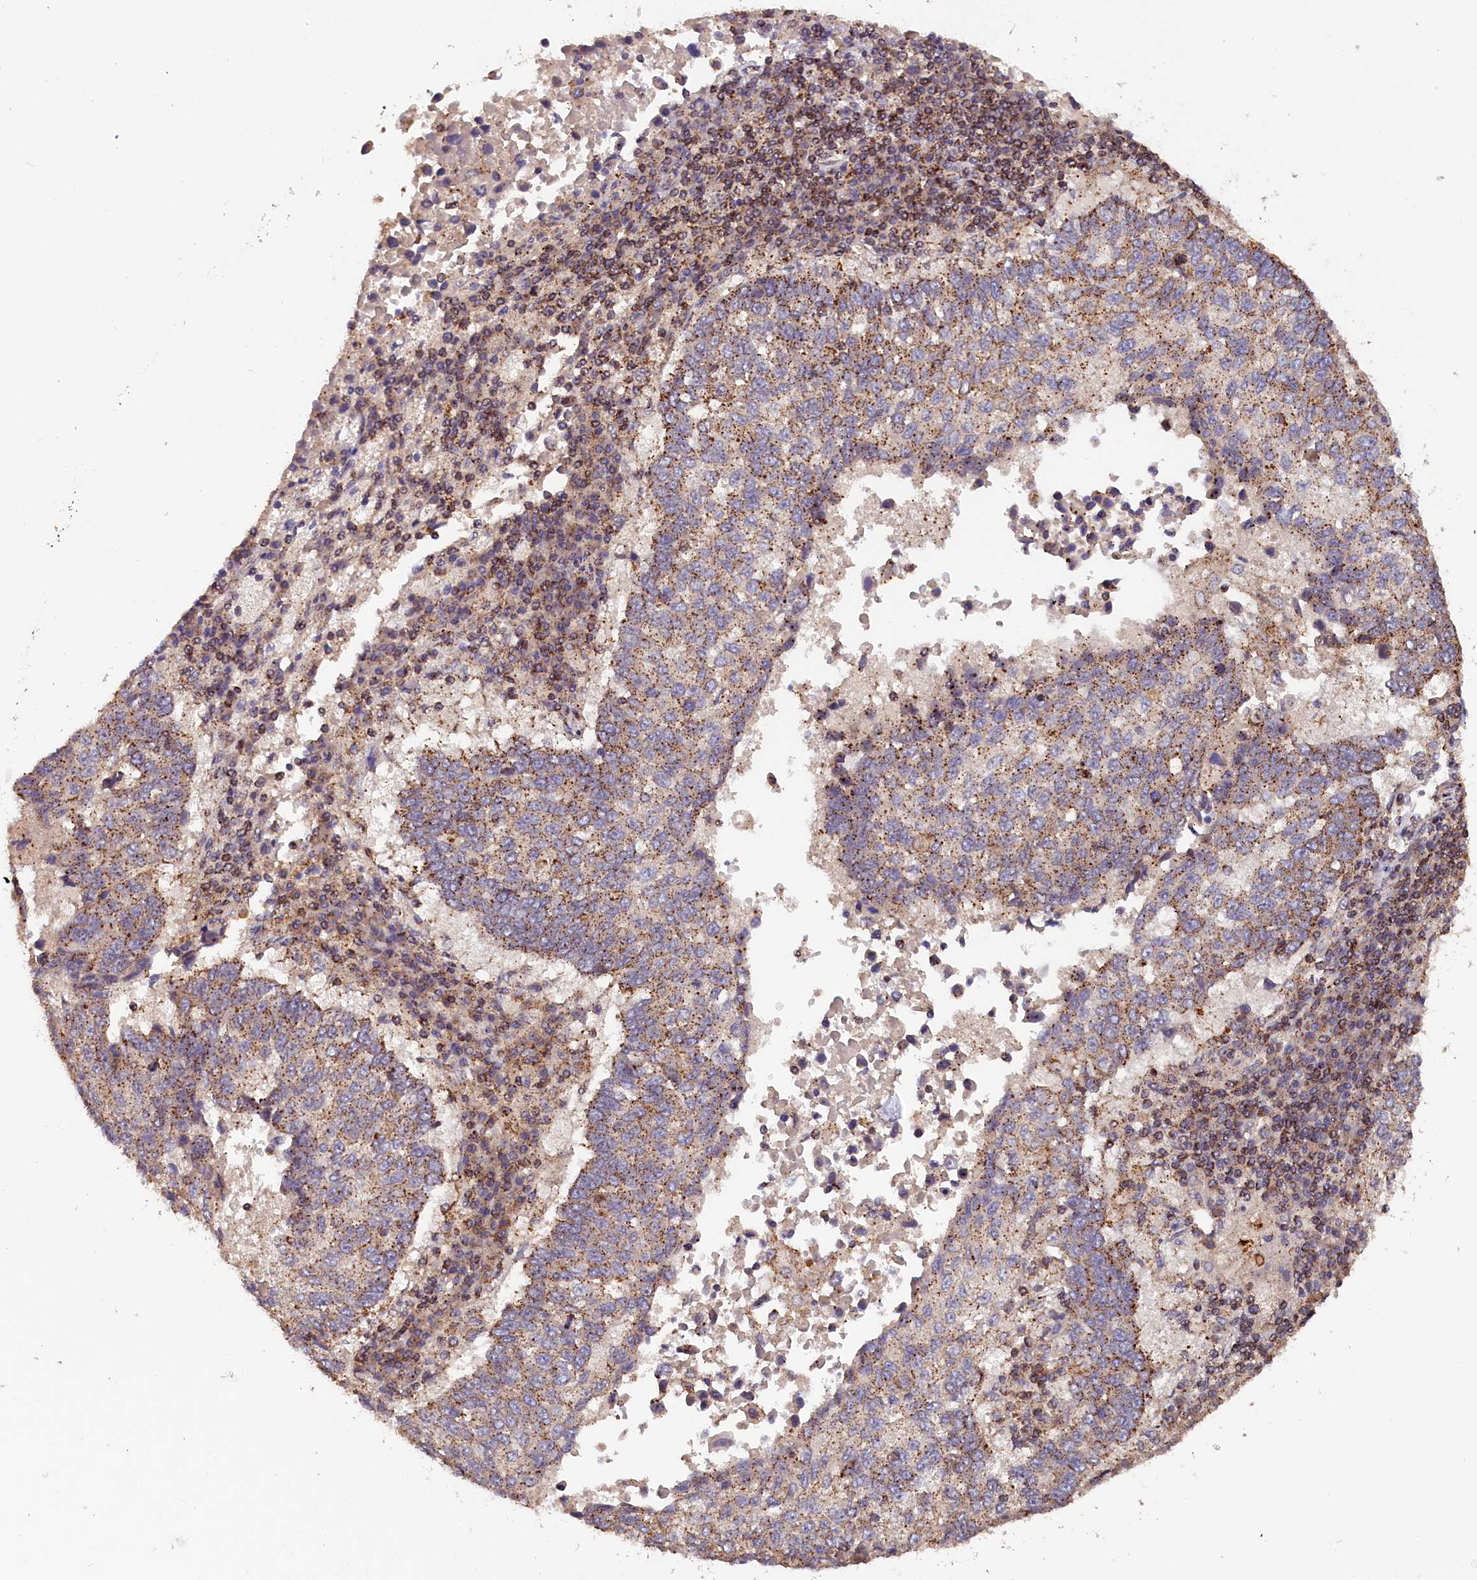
{"staining": {"intensity": "moderate", "quantity": ">75%", "location": "cytoplasmic/membranous"}, "tissue": "lung cancer", "cell_type": "Tumor cells", "image_type": "cancer", "snomed": [{"axis": "morphology", "description": "Squamous cell carcinoma, NOS"}, {"axis": "topography", "description": "Lung"}], "caption": "Human squamous cell carcinoma (lung) stained with a protein marker exhibits moderate staining in tumor cells.", "gene": "IST1", "patient": {"sex": "male", "age": 73}}